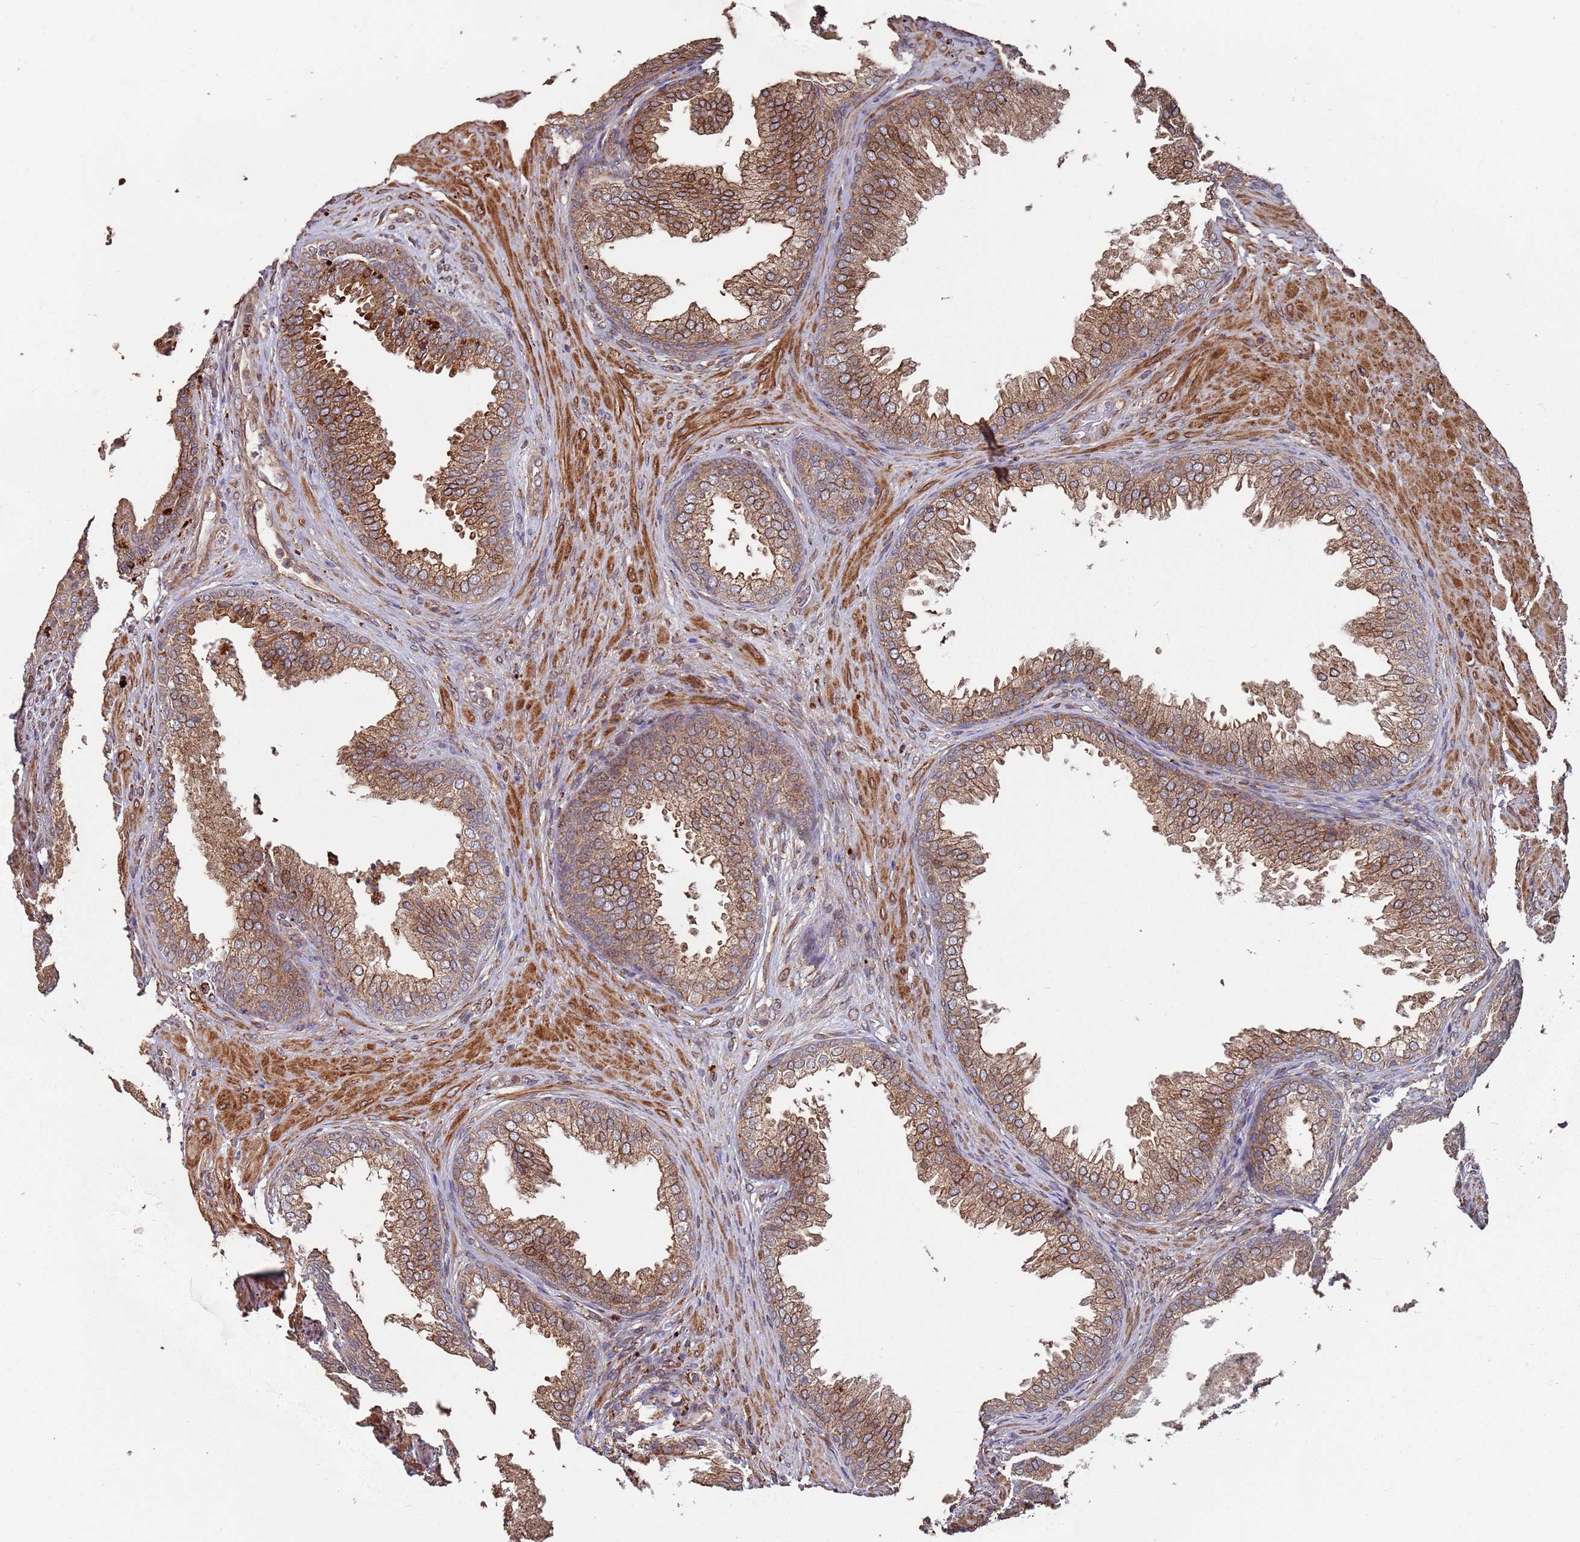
{"staining": {"intensity": "strong", "quantity": "25%-75%", "location": "cytoplasmic/membranous"}, "tissue": "prostate", "cell_type": "Glandular cells", "image_type": "normal", "snomed": [{"axis": "morphology", "description": "Normal tissue, NOS"}, {"axis": "topography", "description": "Prostate"}], "caption": "Approximately 25%-75% of glandular cells in benign human prostate reveal strong cytoplasmic/membranous protein positivity as visualized by brown immunohistochemical staining.", "gene": "LACC1", "patient": {"sex": "male", "age": 76}}